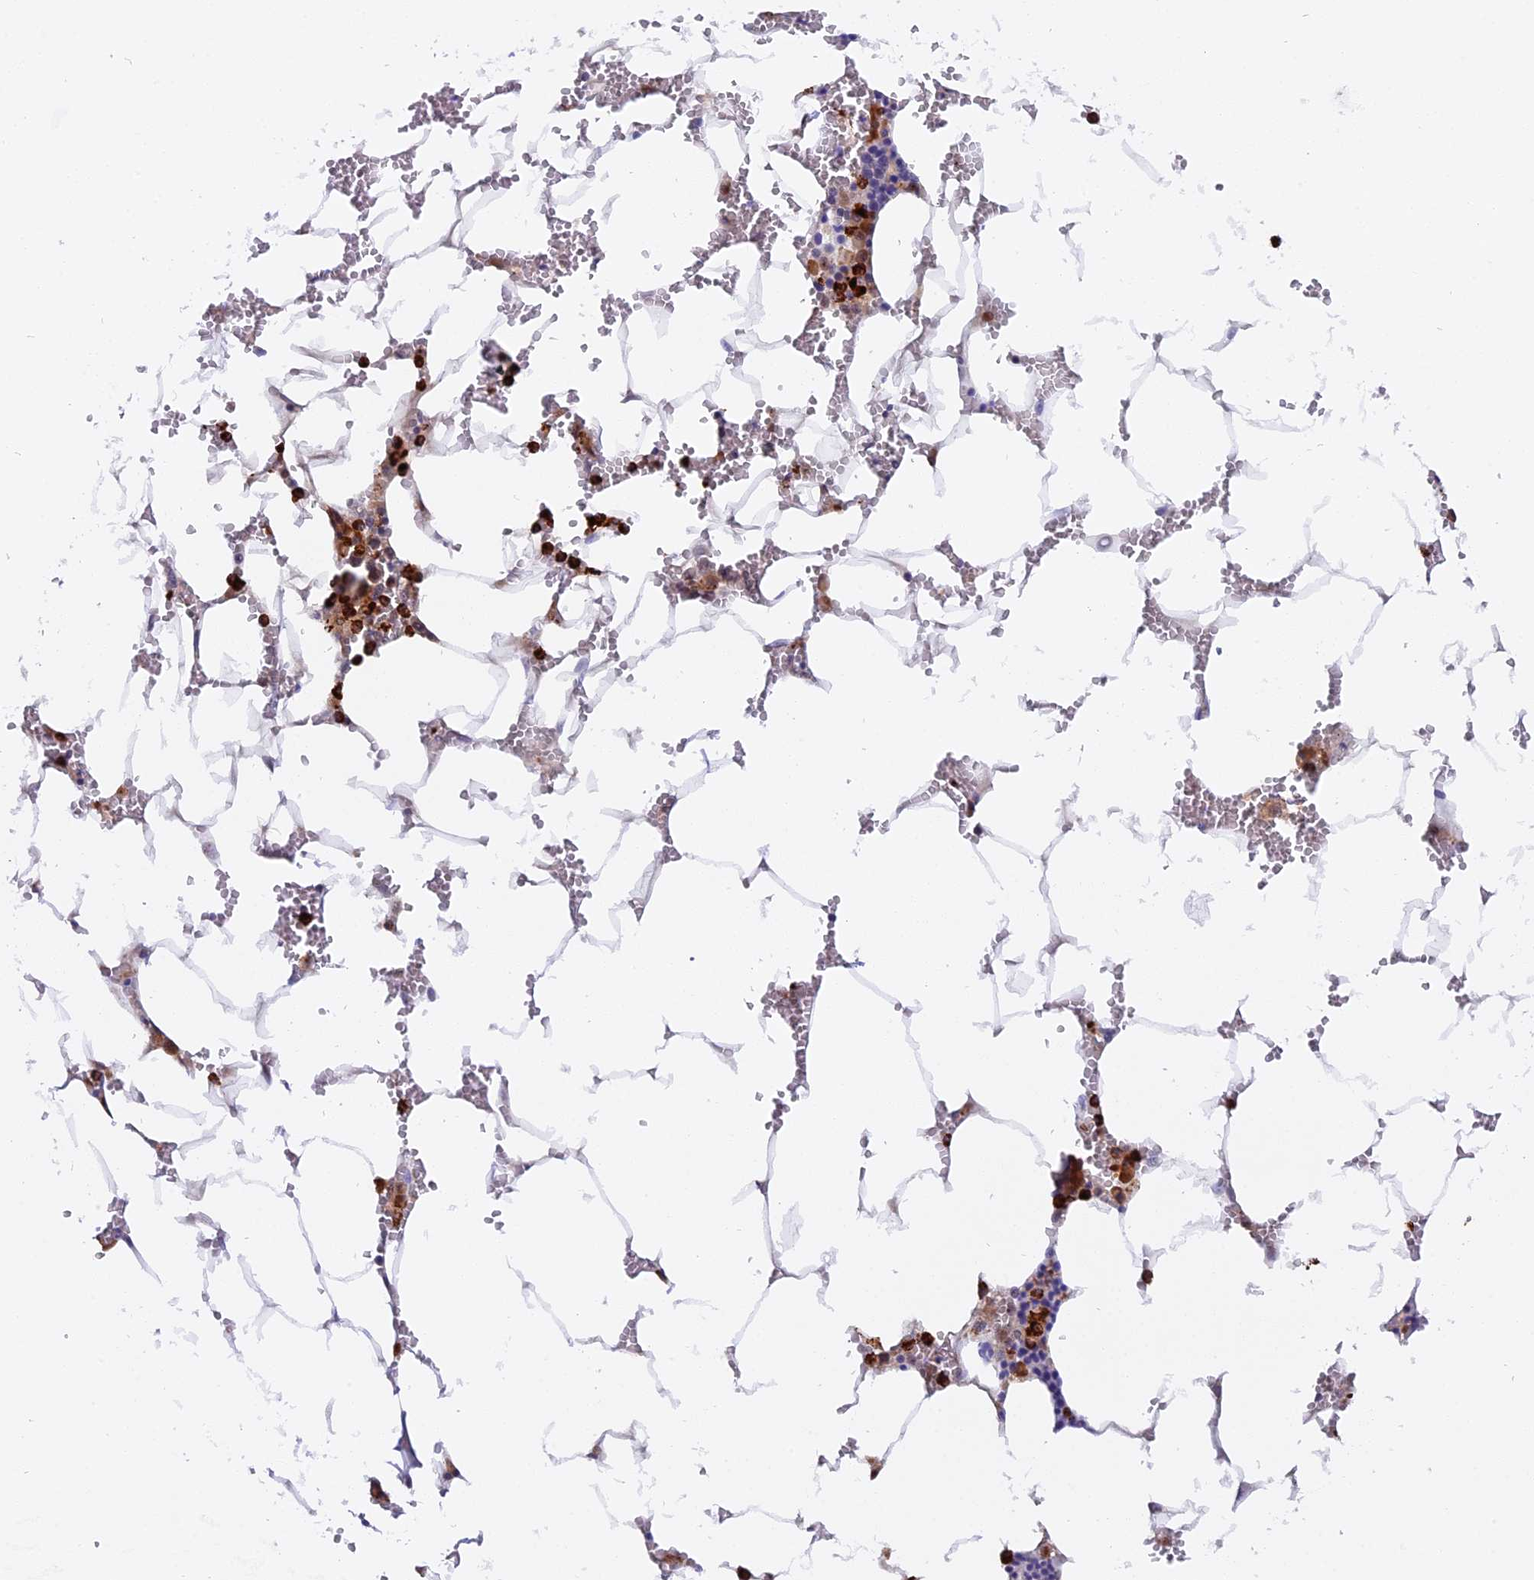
{"staining": {"intensity": "strong", "quantity": "25%-75%", "location": "cytoplasmic/membranous"}, "tissue": "bone marrow", "cell_type": "Hematopoietic cells", "image_type": "normal", "snomed": [{"axis": "morphology", "description": "Normal tissue, NOS"}, {"axis": "topography", "description": "Bone marrow"}], "caption": "The micrograph shows immunohistochemical staining of benign bone marrow. There is strong cytoplasmic/membranous expression is identified in approximately 25%-75% of hematopoietic cells.", "gene": "FAM118B", "patient": {"sex": "male", "age": 70}}